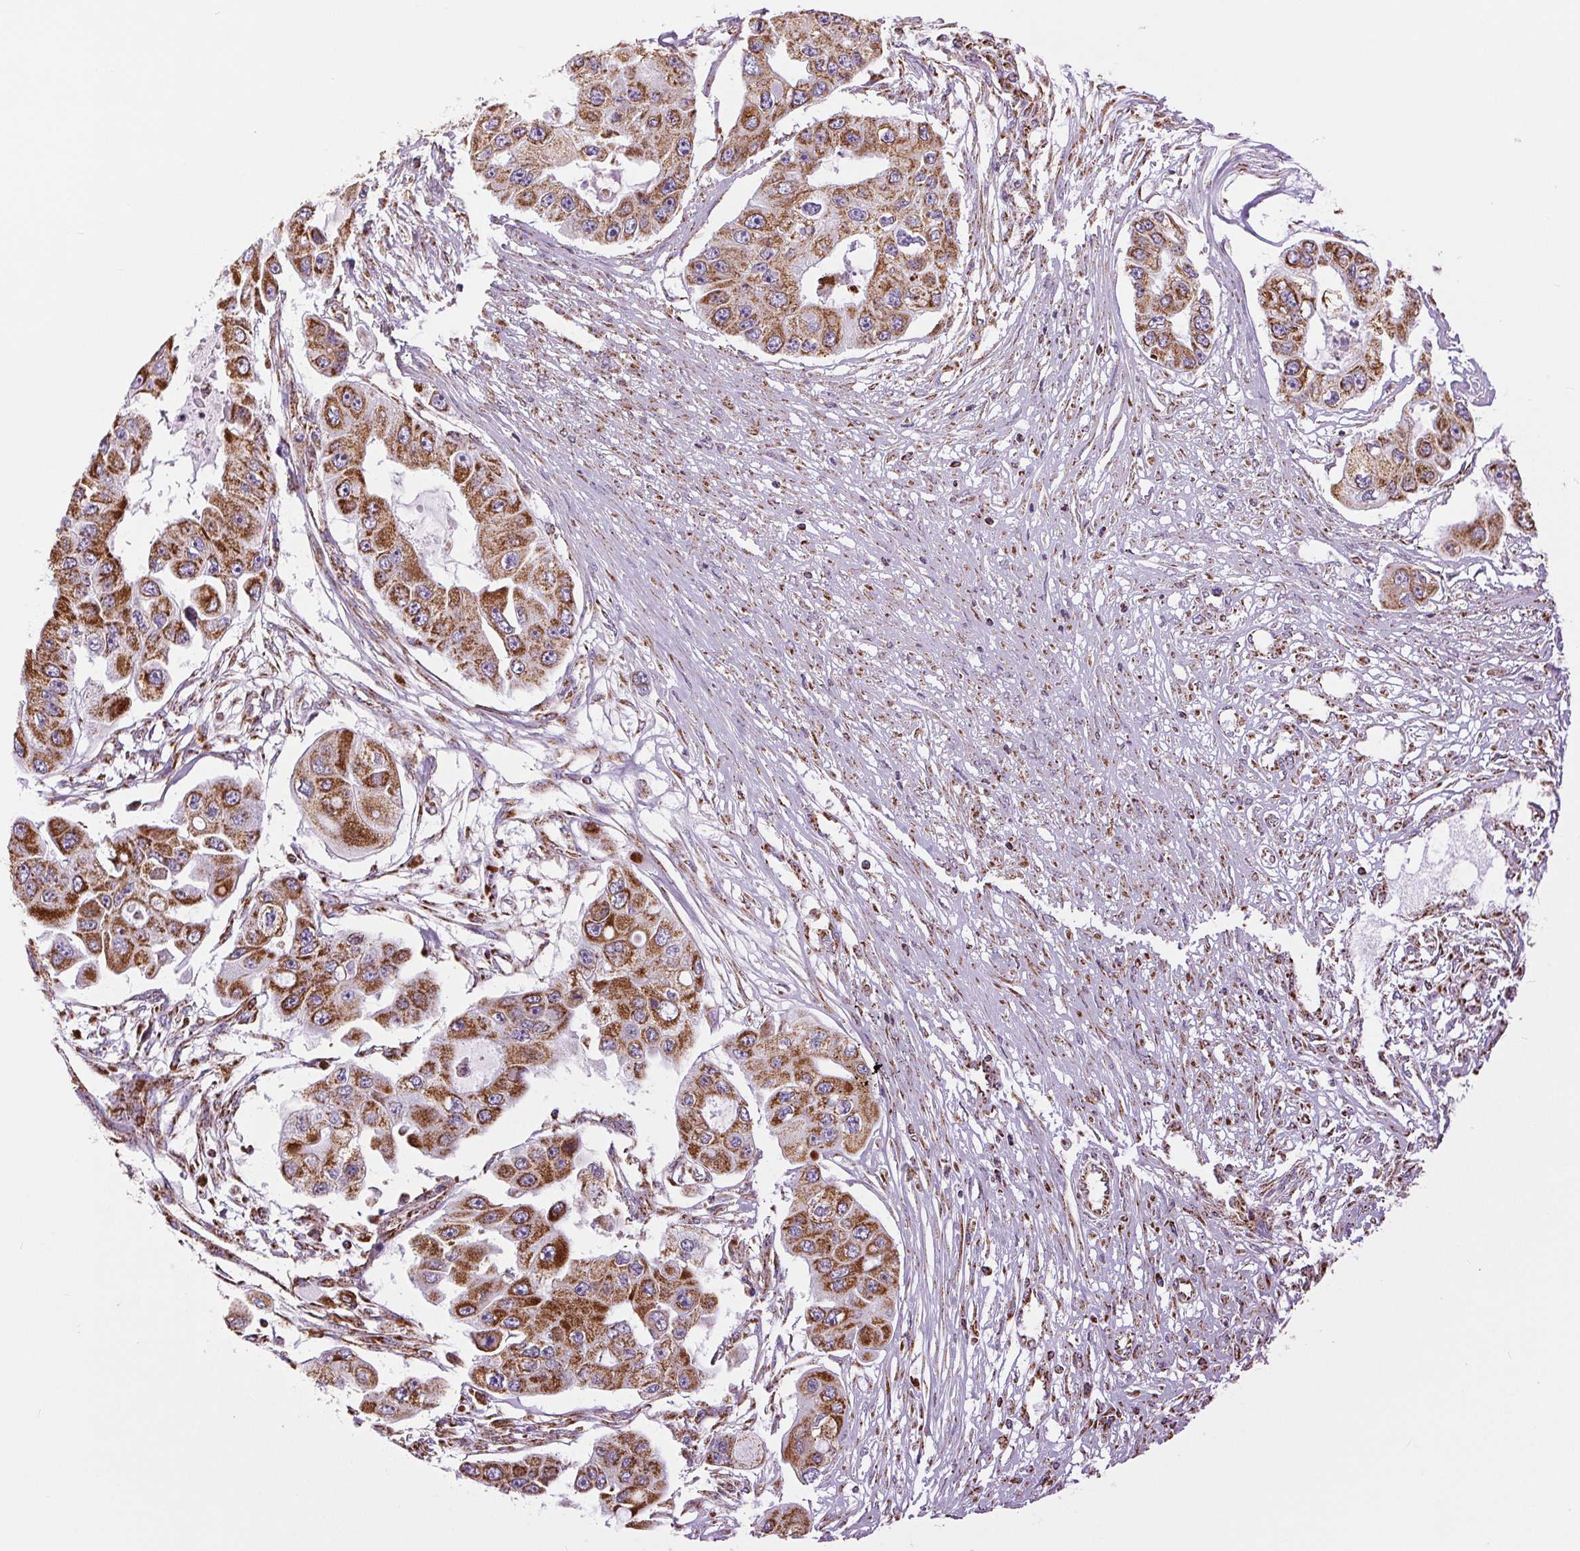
{"staining": {"intensity": "strong", "quantity": ">75%", "location": "cytoplasmic/membranous"}, "tissue": "ovarian cancer", "cell_type": "Tumor cells", "image_type": "cancer", "snomed": [{"axis": "morphology", "description": "Cystadenocarcinoma, serous, NOS"}, {"axis": "topography", "description": "Ovary"}], "caption": "An immunohistochemistry micrograph of neoplastic tissue is shown. Protein staining in brown highlights strong cytoplasmic/membranous positivity in ovarian cancer within tumor cells.", "gene": "ATP5PB", "patient": {"sex": "female", "age": 56}}